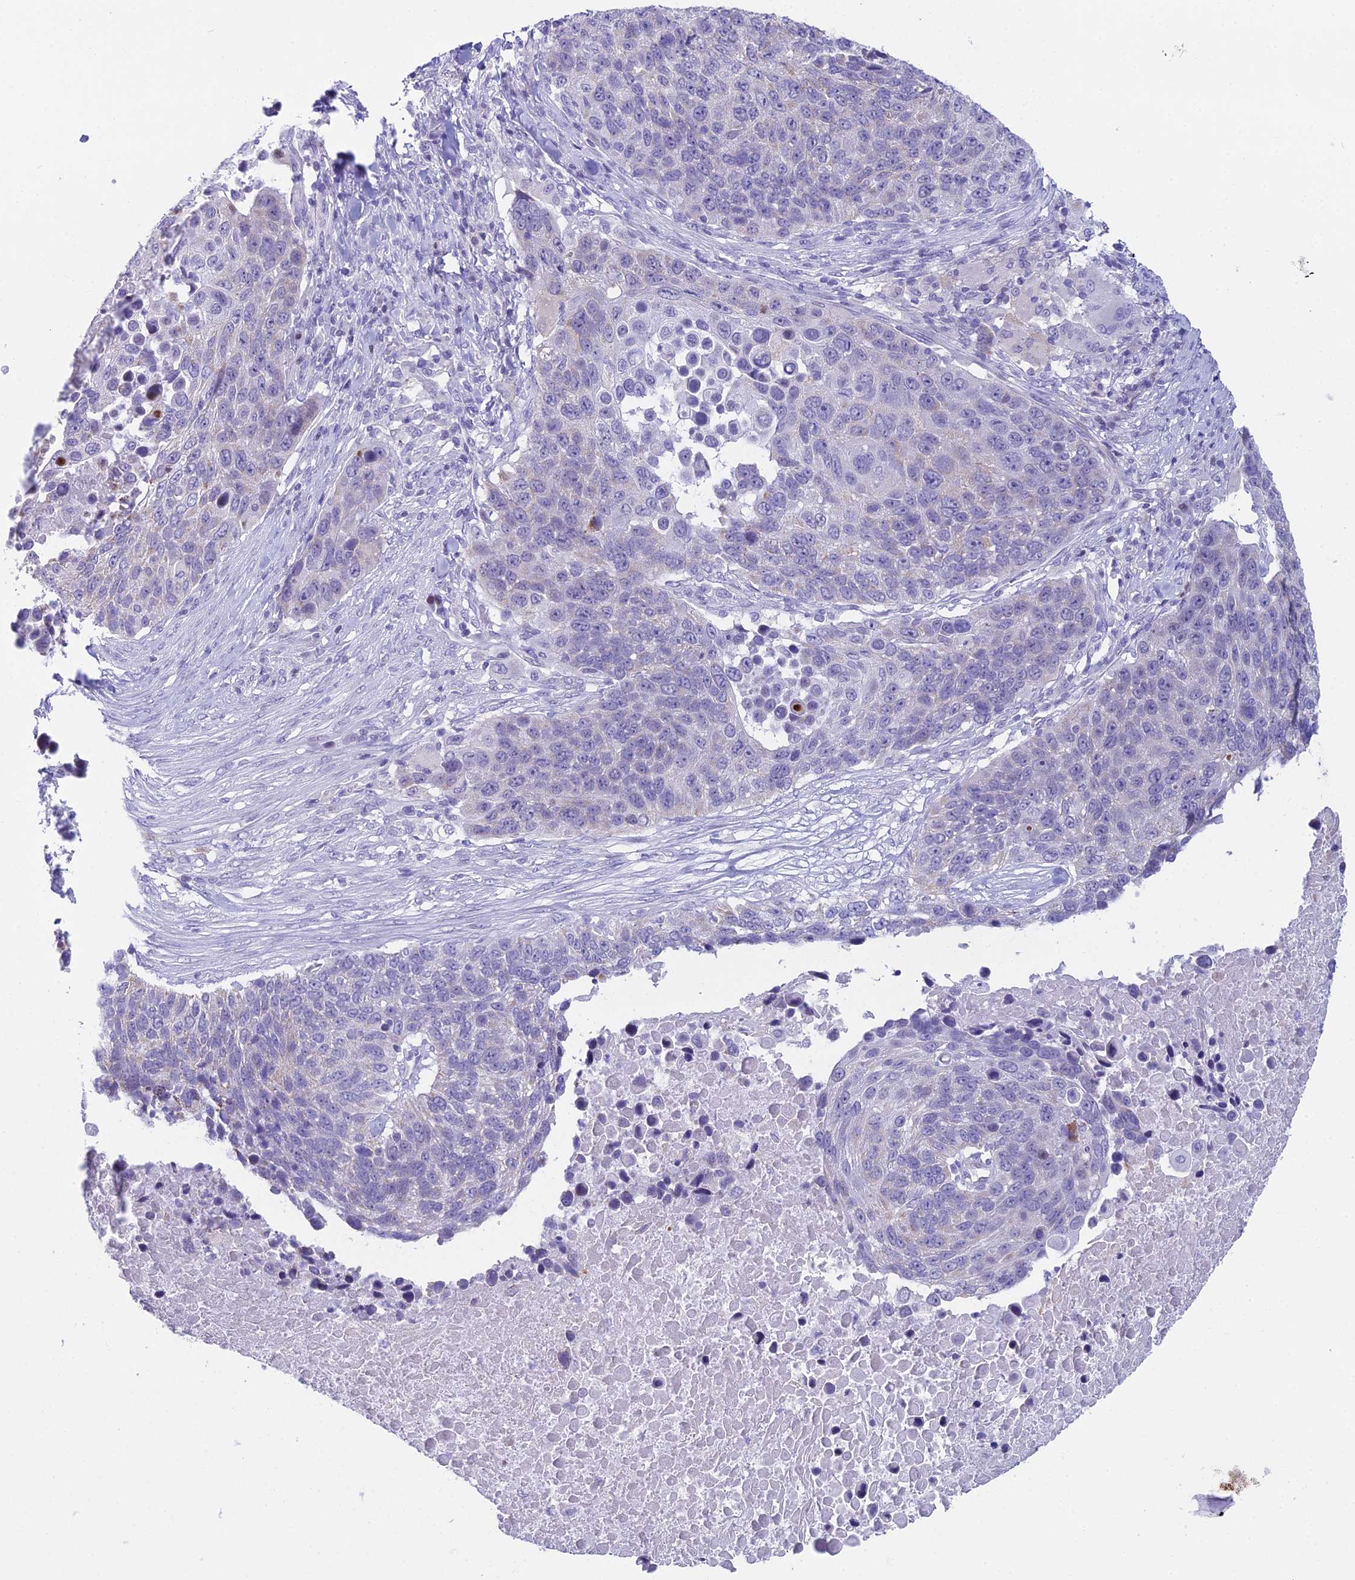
{"staining": {"intensity": "negative", "quantity": "none", "location": "none"}, "tissue": "lung cancer", "cell_type": "Tumor cells", "image_type": "cancer", "snomed": [{"axis": "morphology", "description": "Normal tissue, NOS"}, {"axis": "morphology", "description": "Squamous cell carcinoma, NOS"}, {"axis": "topography", "description": "Lymph node"}, {"axis": "topography", "description": "Lung"}], "caption": "Immunohistochemistry of human lung cancer shows no expression in tumor cells. (Immunohistochemistry (ihc), brightfield microscopy, high magnification).", "gene": "CC2D2A", "patient": {"sex": "male", "age": 66}}